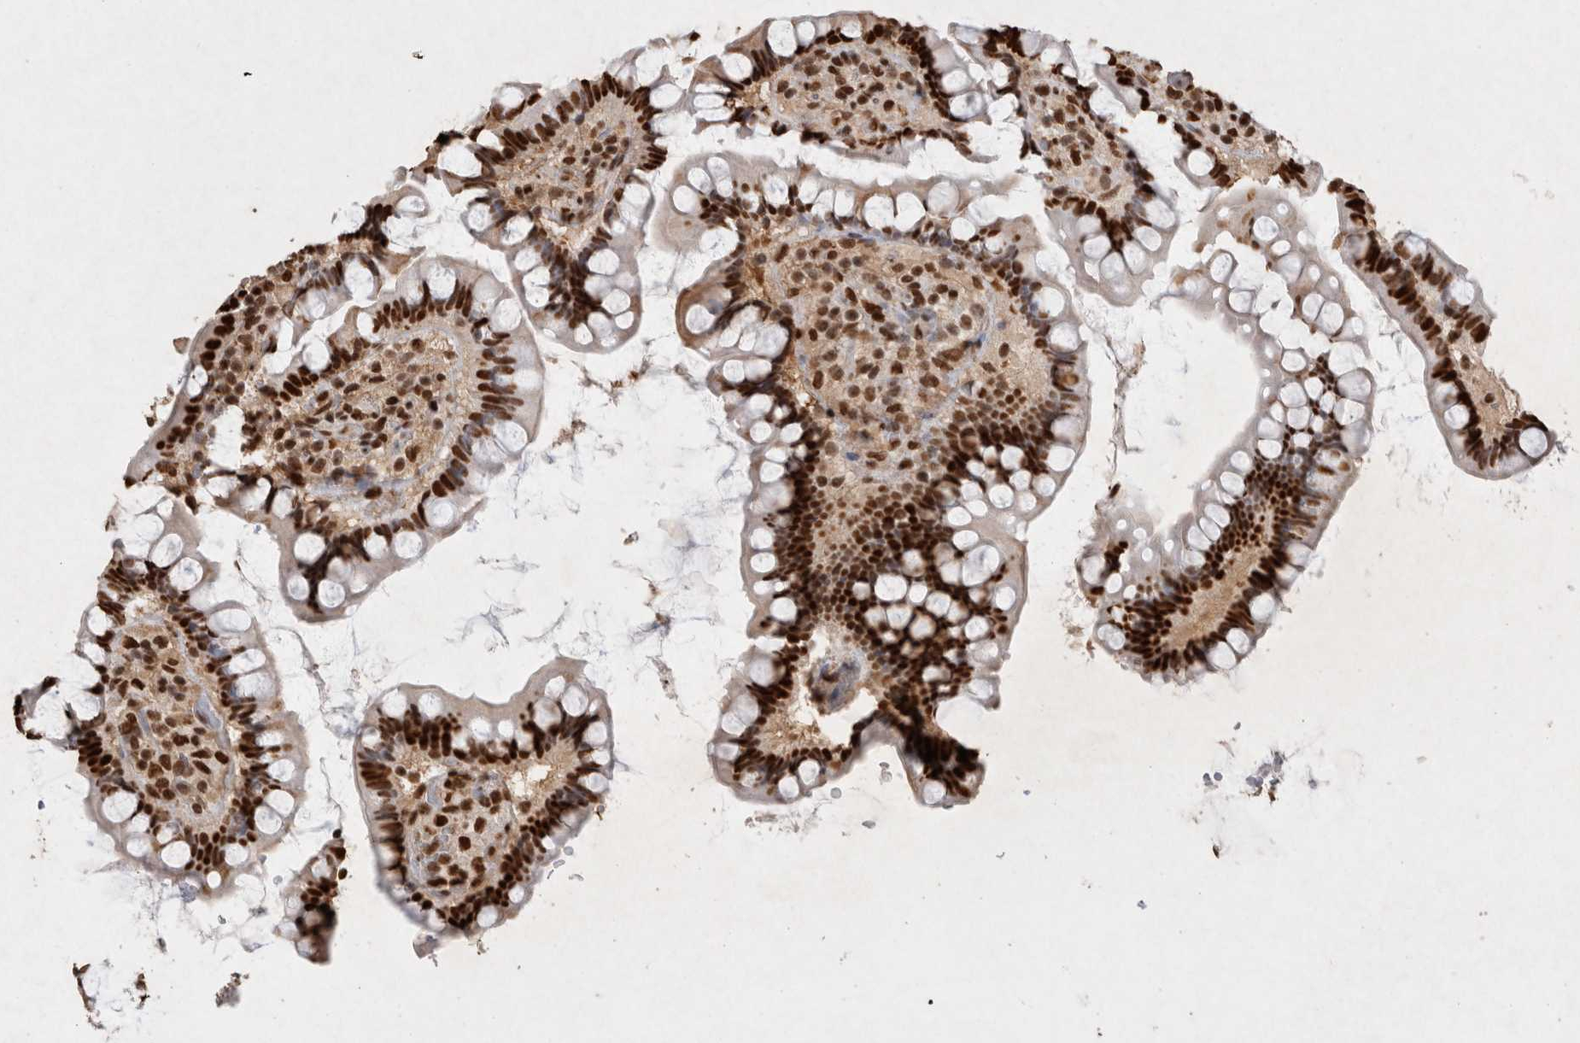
{"staining": {"intensity": "strong", "quantity": ">75%", "location": "nuclear"}, "tissue": "small intestine", "cell_type": "Glandular cells", "image_type": "normal", "snomed": [{"axis": "morphology", "description": "Normal tissue, NOS"}, {"axis": "topography", "description": "Smooth muscle"}, {"axis": "topography", "description": "Small intestine"}], "caption": "Immunohistochemical staining of normal small intestine displays strong nuclear protein positivity in about >75% of glandular cells.", "gene": "HDGF", "patient": {"sex": "female", "age": 84}}